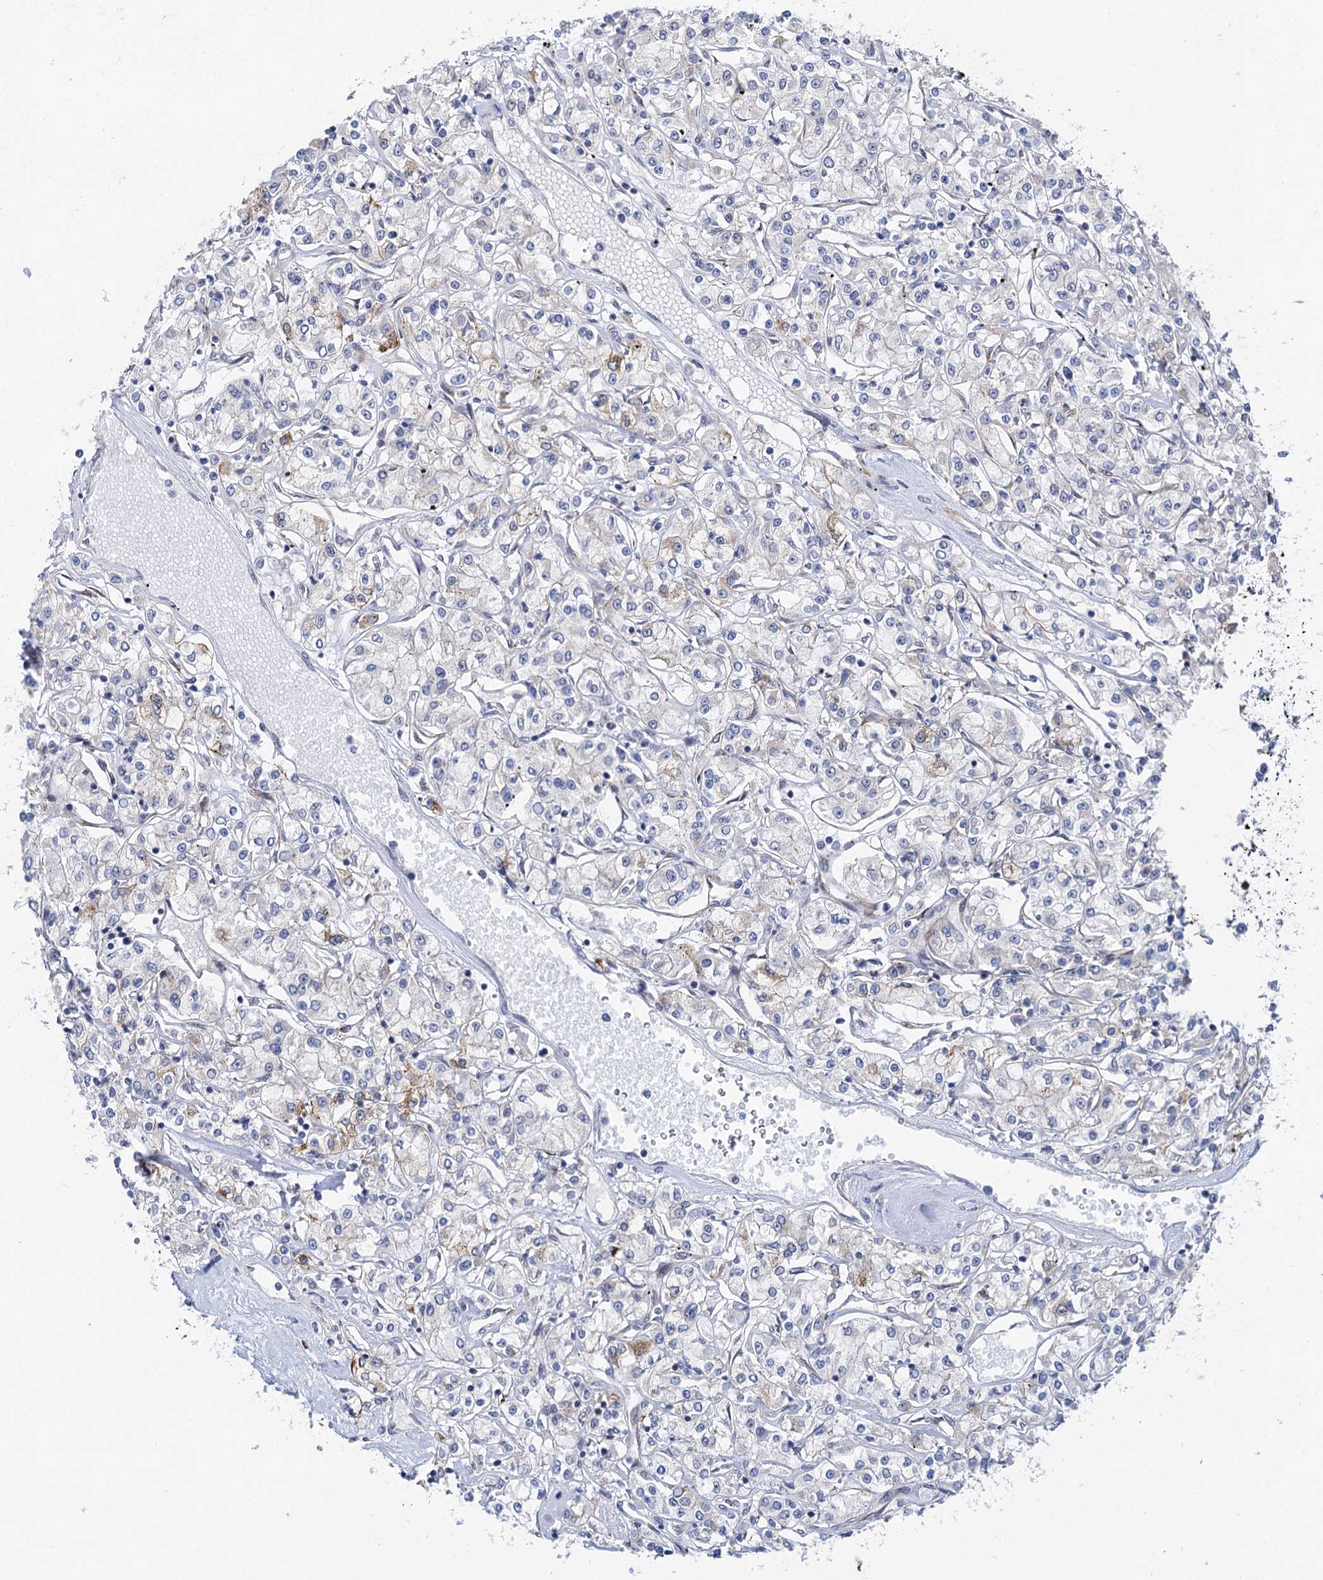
{"staining": {"intensity": "negative", "quantity": "none", "location": "none"}, "tissue": "renal cancer", "cell_type": "Tumor cells", "image_type": "cancer", "snomed": [{"axis": "morphology", "description": "Adenocarcinoma, NOS"}, {"axis": "topography", "description": "Kidney"}], "caption": "Immunohistochemical staining of renal cancer (adenocarcinoma) demonstrates no significant positivity in tumor cells.", "gene": "QPCTL", "patient": {"sex": "female", "age": 59}}